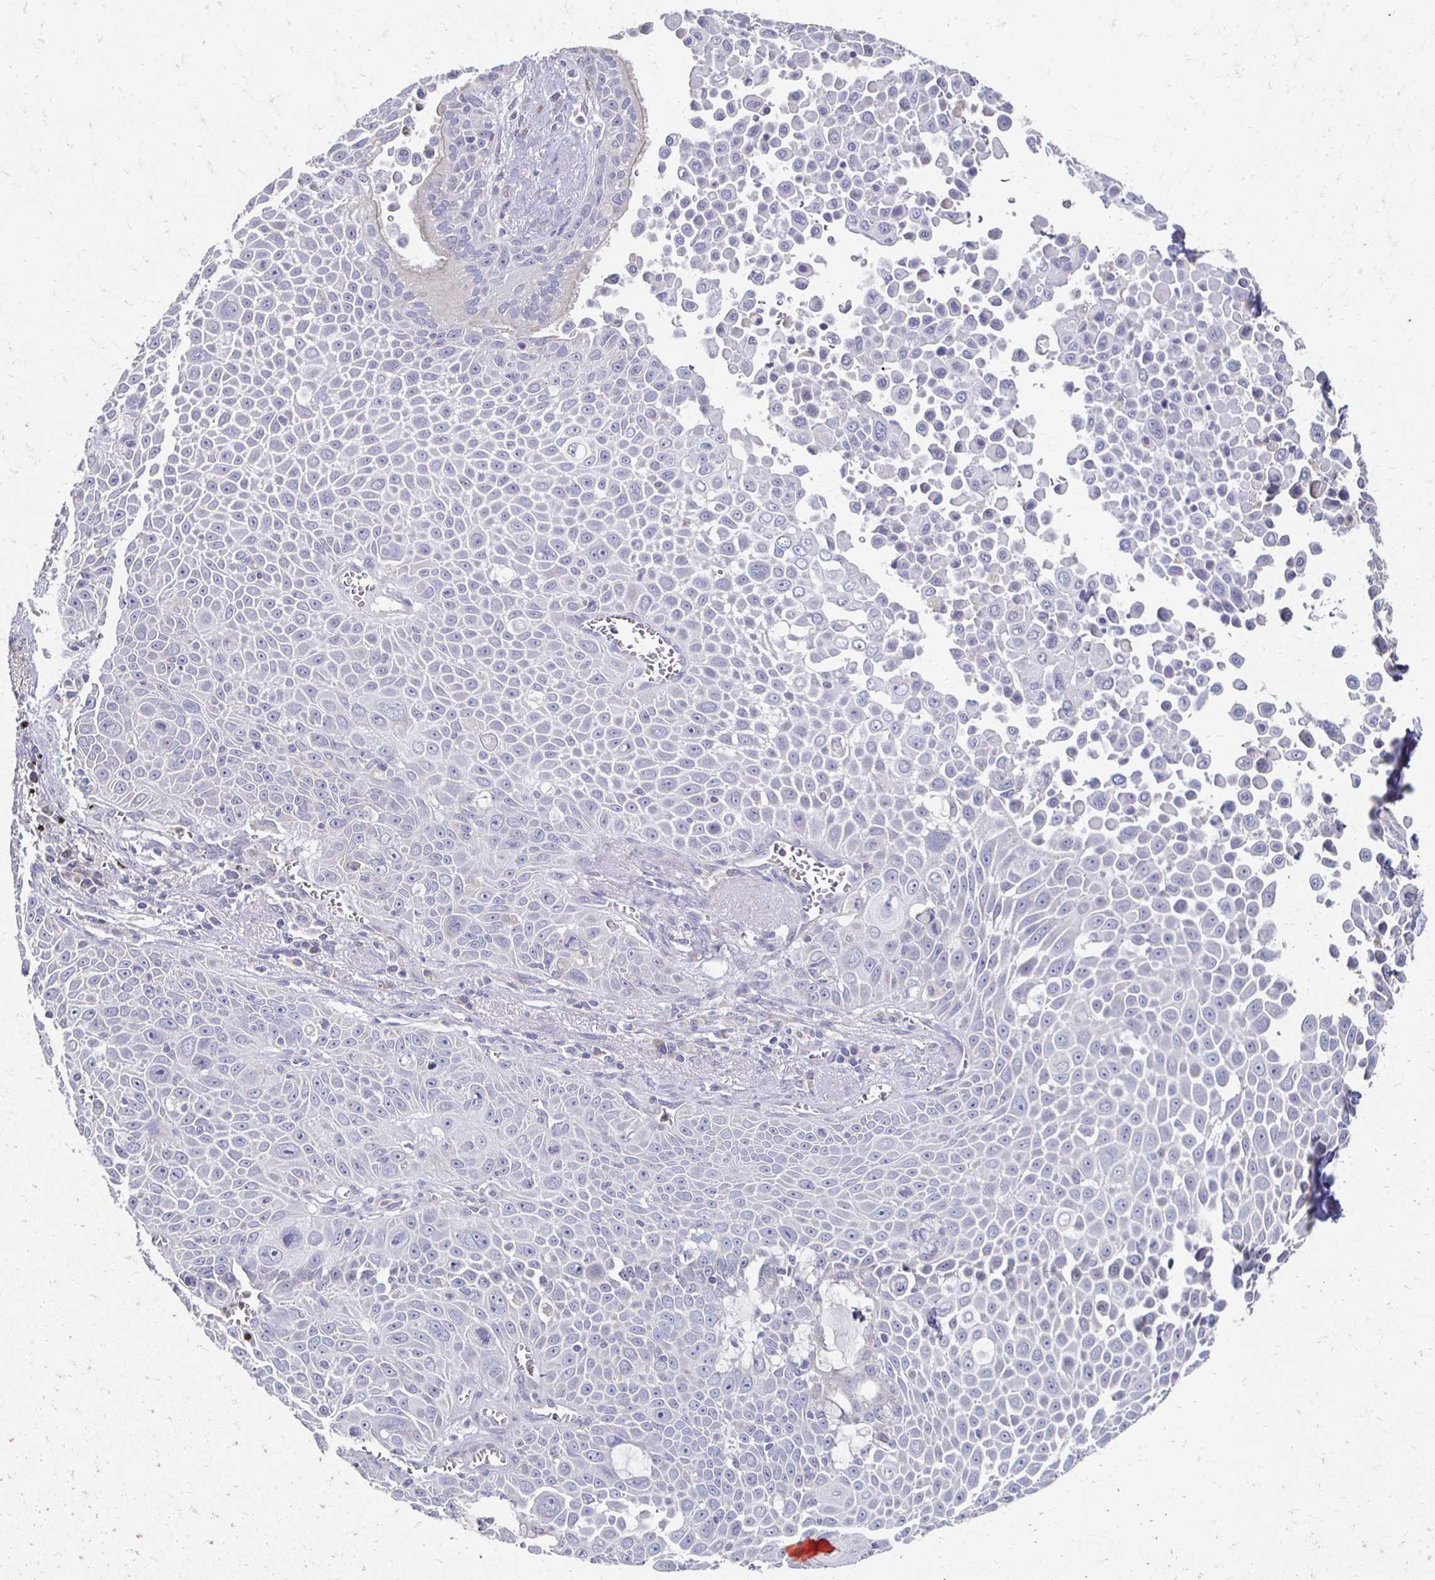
{"staining": {"intensity": "negative", "quantity": "none", "location": "none"}, "tissue": "lung cancer", "cell_type": "Tumor cells", "image_type": "cancer", "snomed": [{"axis": "morphology", "description": "Squamous cell carcinoma, NOS"}, {"axis": "morphology", "description": "Squamous cell carcinoma, metastatic, NOS"}, {"axis": "topography", "description": "Lymph node"}, {"axis": "topography", "description": "Lung"}], "caption": "A photomicrograph of lung metastatic squamous cell carcinoma stained for a protein reveals no brown staining in tumor cells.", "gene": "CX3CR1", "patient": {"sex": "female", "age": 62}}